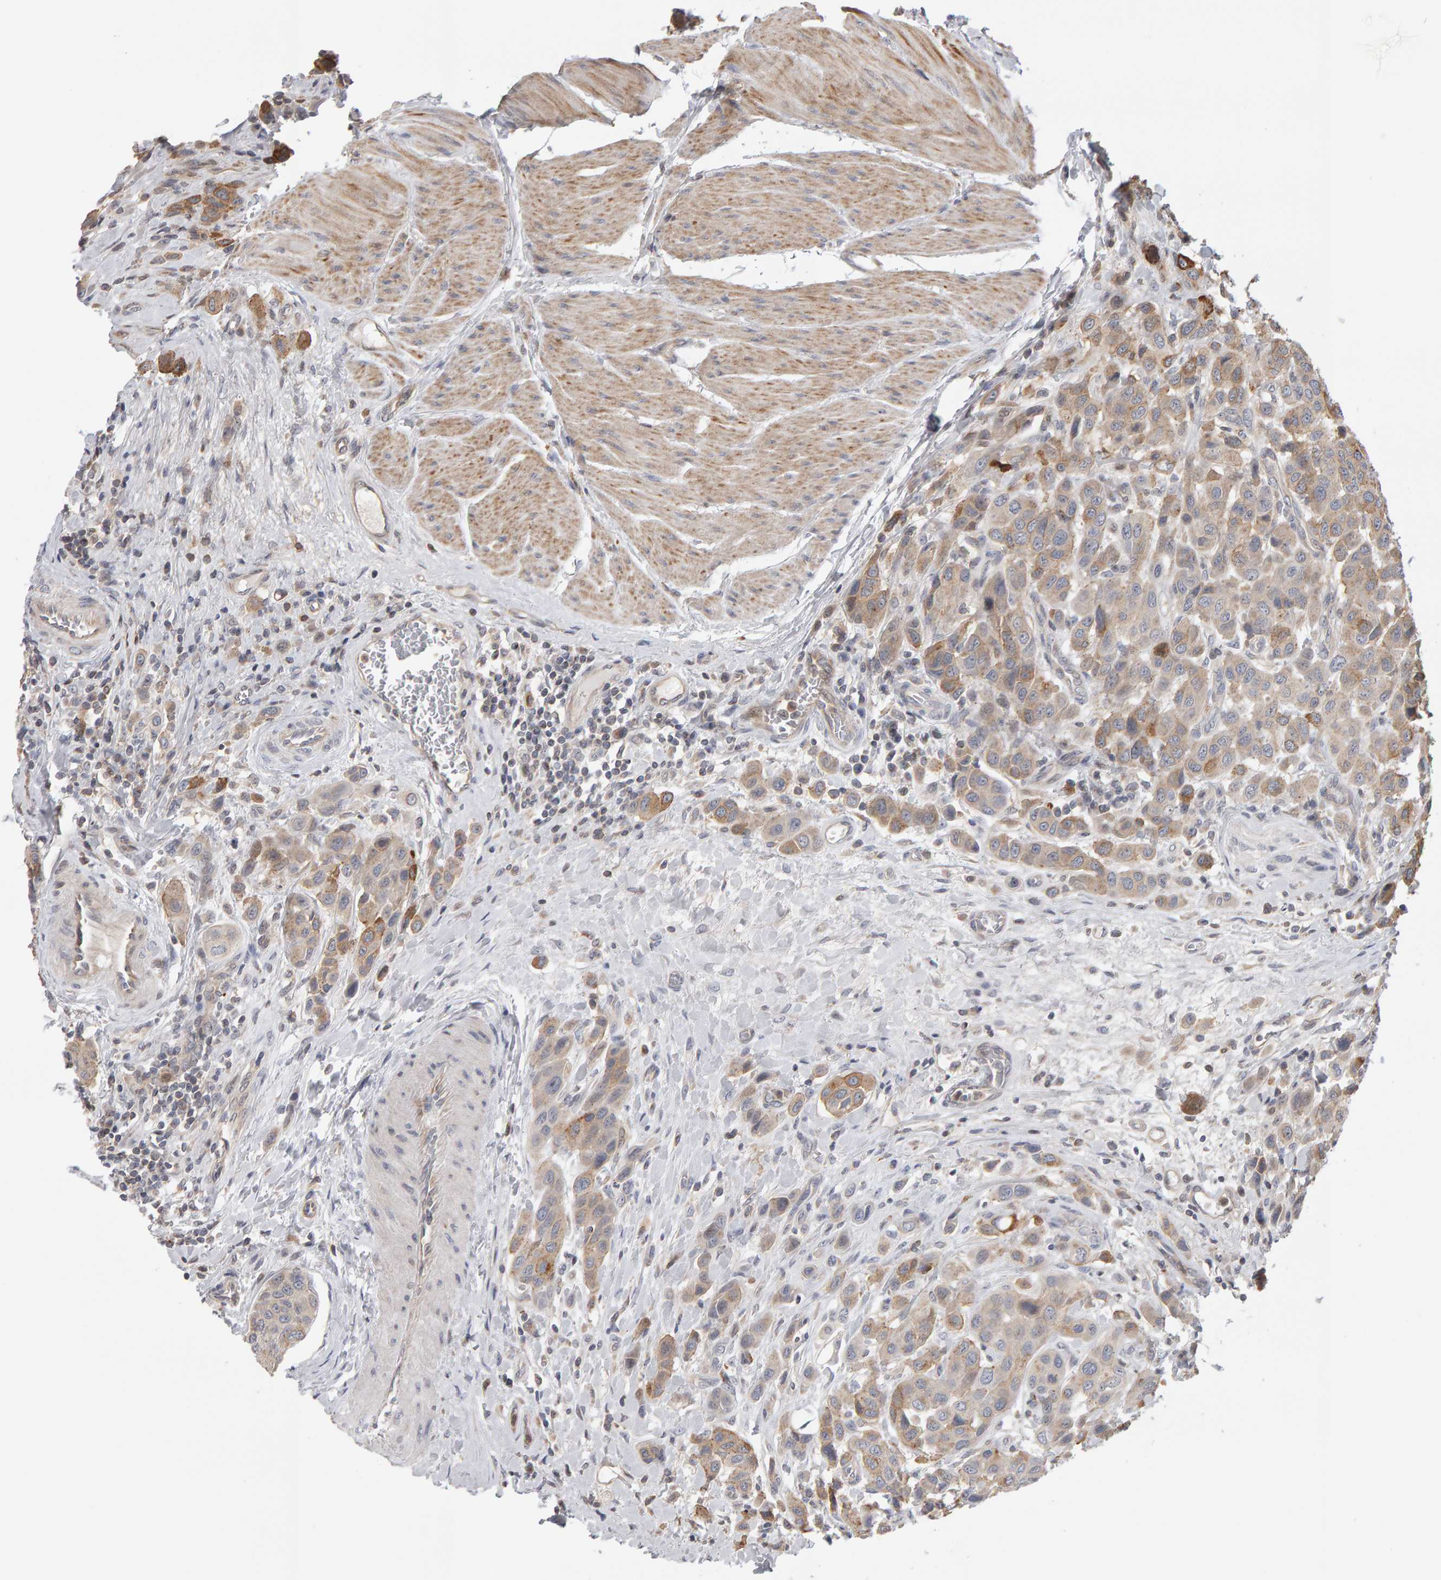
{"staining": {"intensity": "moderate", "quantity": "25%-75%", "location": "cytoplasmic/membranous"}, "tissue": "urothelial cancer", "cell_type": "Tumor cells", "image_type": "cancer", "snomed": [{"axis": "morphology", "description": "Urothelial carcinoma, High grade"}, {"axis": "topography", "description": "Urinary bladder"}], "caption": "There is medium levels of moderate cytoplasmic/membranous expression in tumor cells of urothelial cancer, as demonstrated by immunohistochemical staining (brown color).", "gene": "MSRA", "patient": {"sex": "male", "age": 50}}